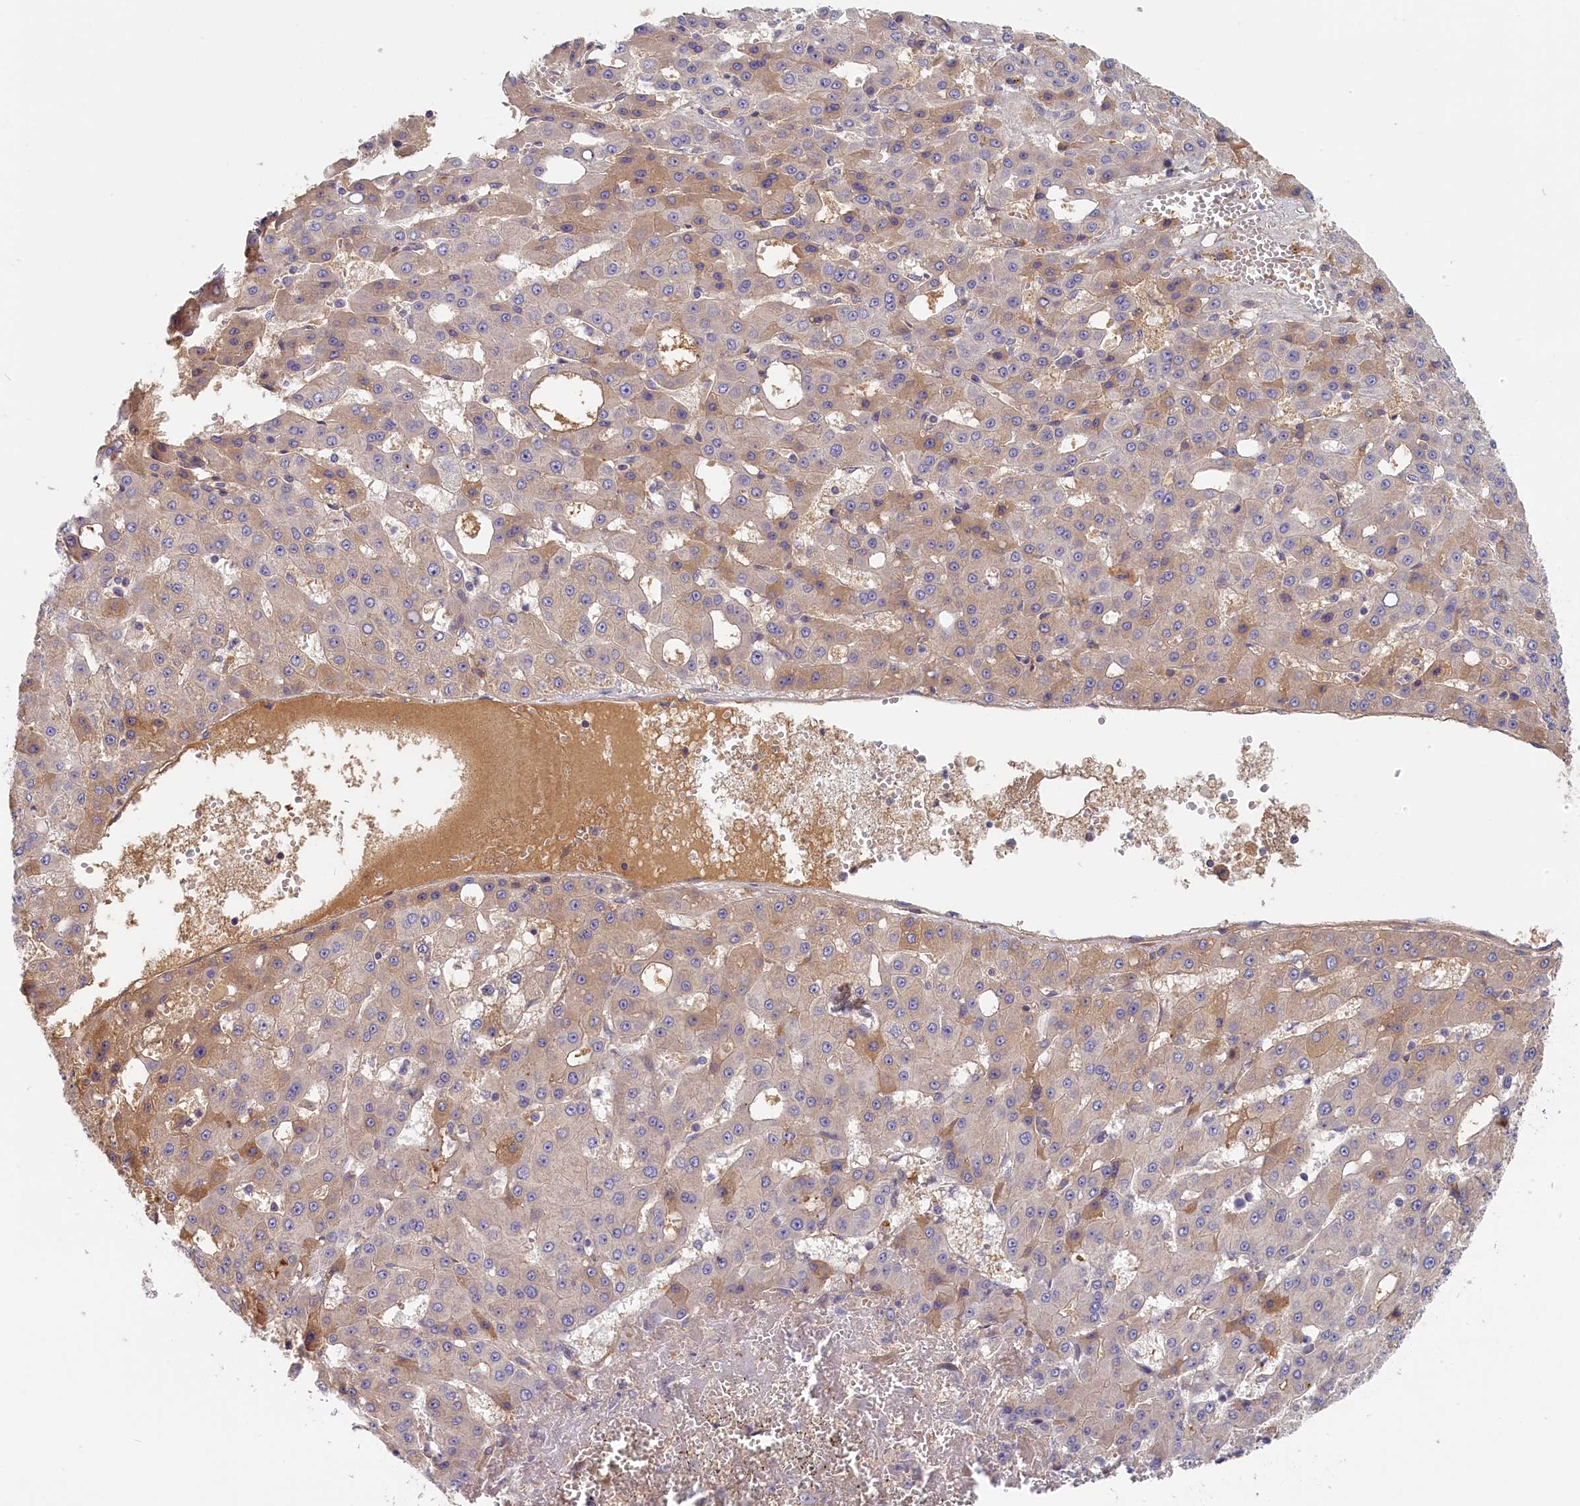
{"staining": {"intensity": "weak", "quantity": "<25%", "location": "cytoplasmic/membranous"}, "tissue": "liver cancer", "cell_type": "Tumor cells", "image_type": "cancer", "snomed": [{"axis": "morphology", "description": "Carcinoma, Hepatocellular, NOS"}, {"axis": "topography", "description": "Liver"}], "caption": "A histopathology image of human liver hepatocellular carcinoma is negative for staining in tumor cells.", "gene": "STX16", "patient": {"sex": "male", "age": 47}}